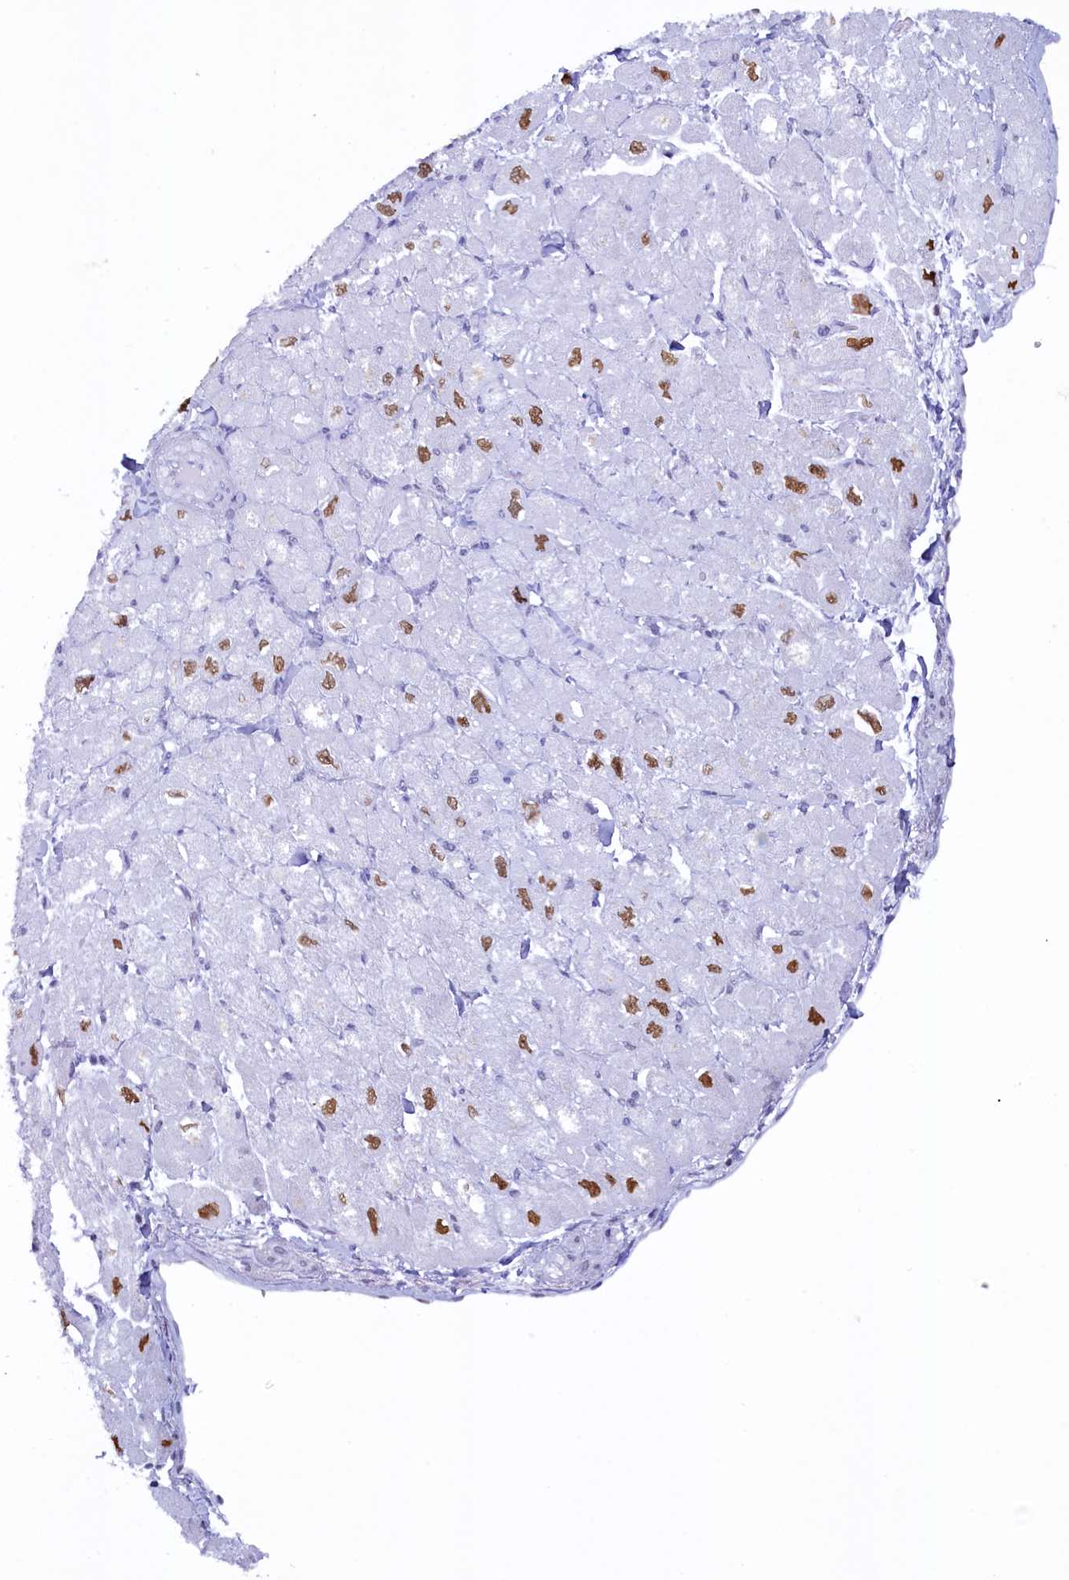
{"staining": {"intensity": "strong", "quantity": "25%-75%", "location": "nuclear"}, "tissue": "heart muscle", "cell_type": "Cardiomyocytes", "image_type": "normal", "snomed": [{"axis": "morphology", "description": "Normal tissue, NOS"}, {"axis": "topography", "description": "Heart"}], "caption": "A brown stain shows strong nuclear staining of a protein in cardiomyocytes of normal human heart muscle. Immunohistochemistry stains the protein in brown and the nuclei are stained blue.", "gene": "SUGP2", "patient": {"sex": "male", "age": 65}}